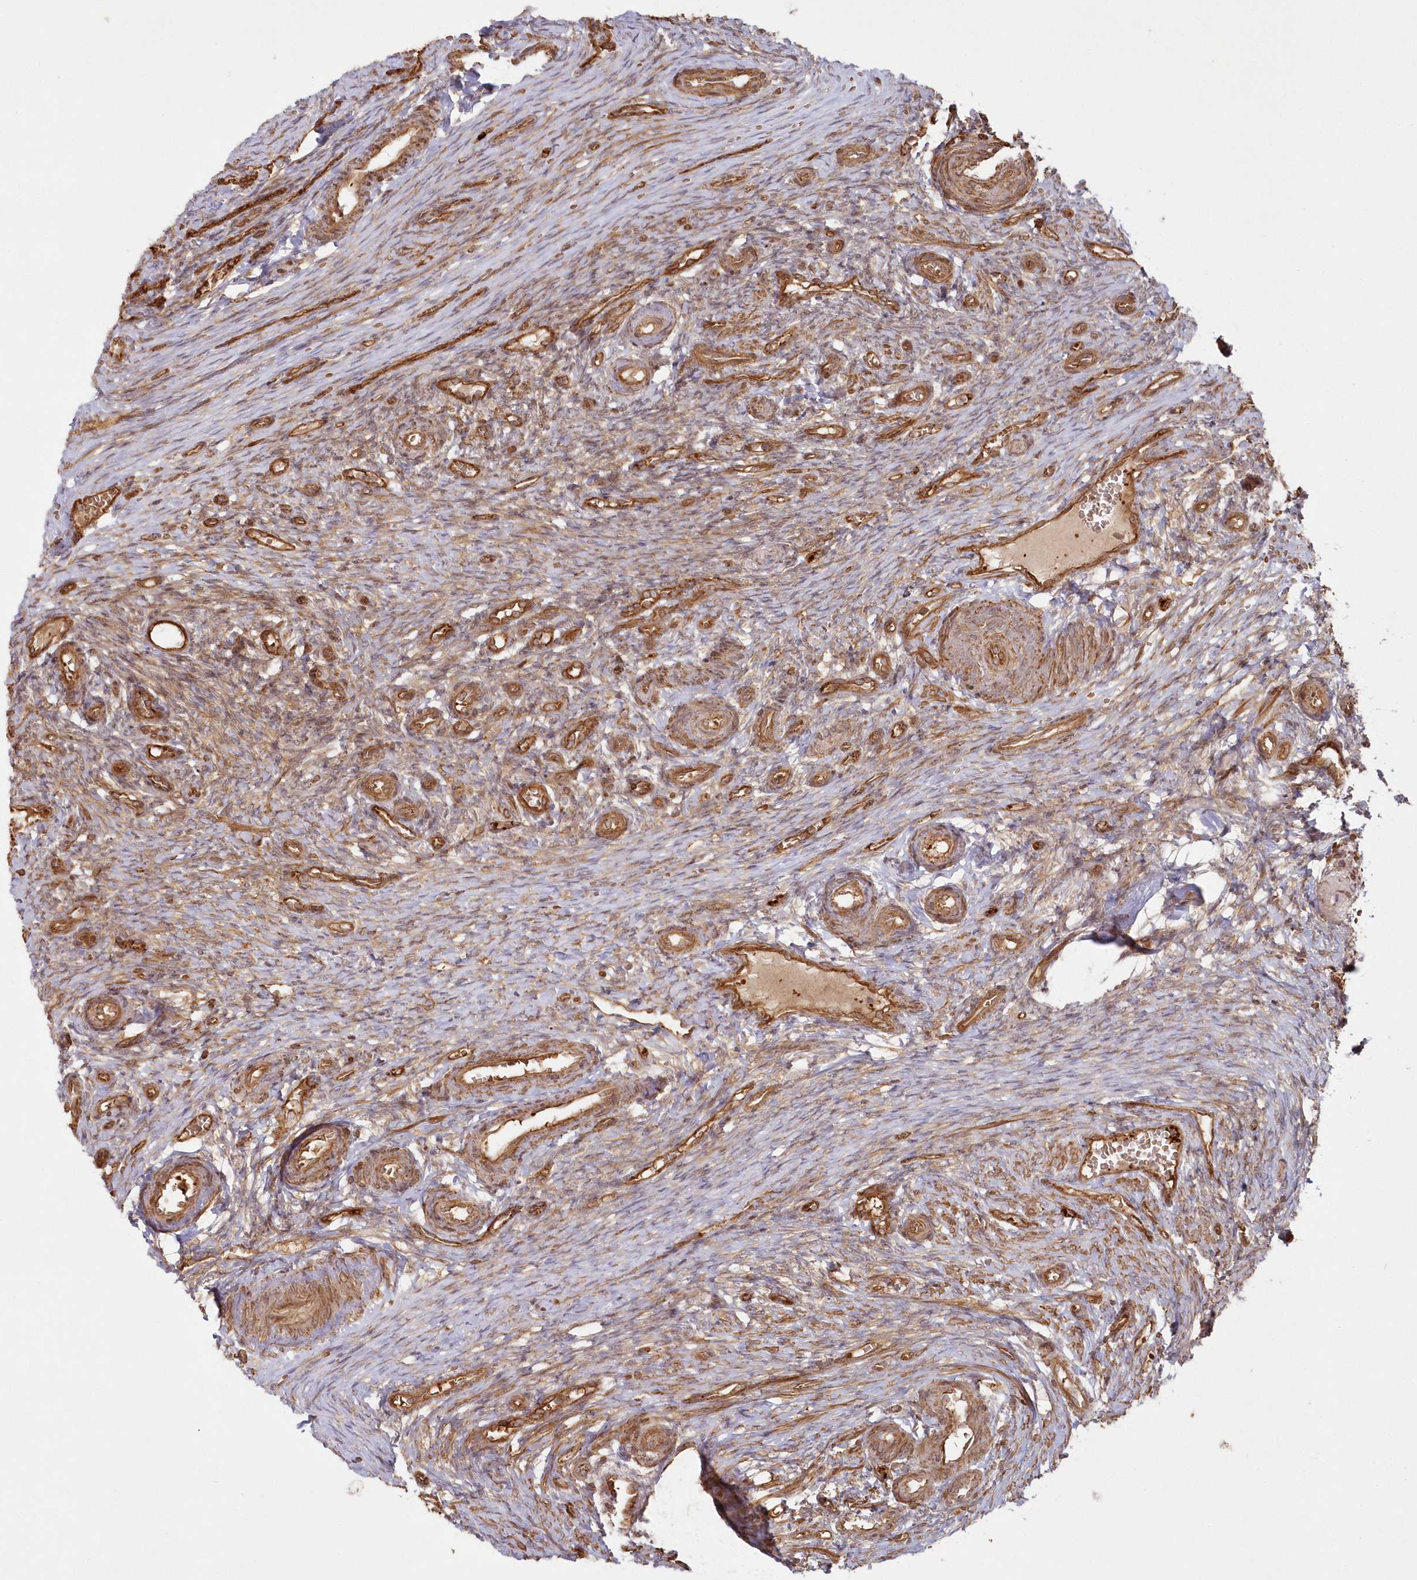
{"staining": {"intensity": "moderate", "quantity": "25%-75%", "location": "cytoplasmic/membranous"}, "tissue": "ovary", "cell_type": "Ovarian stroma cells", "image_type": "normal", "snomed": [{"axis": "morphology", "description": "Adenocarcinoma, NOS"}, {"axis": "topography", "description": "Endometrium"}], "caption": "Protein positivity by immunohistochemistry (IHC) displays moderate cytoplasmic/membranous positivity in about 25%-75% of ovarian stroma cells in unremarkable ovary. Using DAB (3,3'-diaminobenzidine) (brown) and hematoxylin (blue) stains, captured at high magnification using brightfield microscopy.", "gene": "RGCC", "patient": {"sex": "female", "age": 32}}